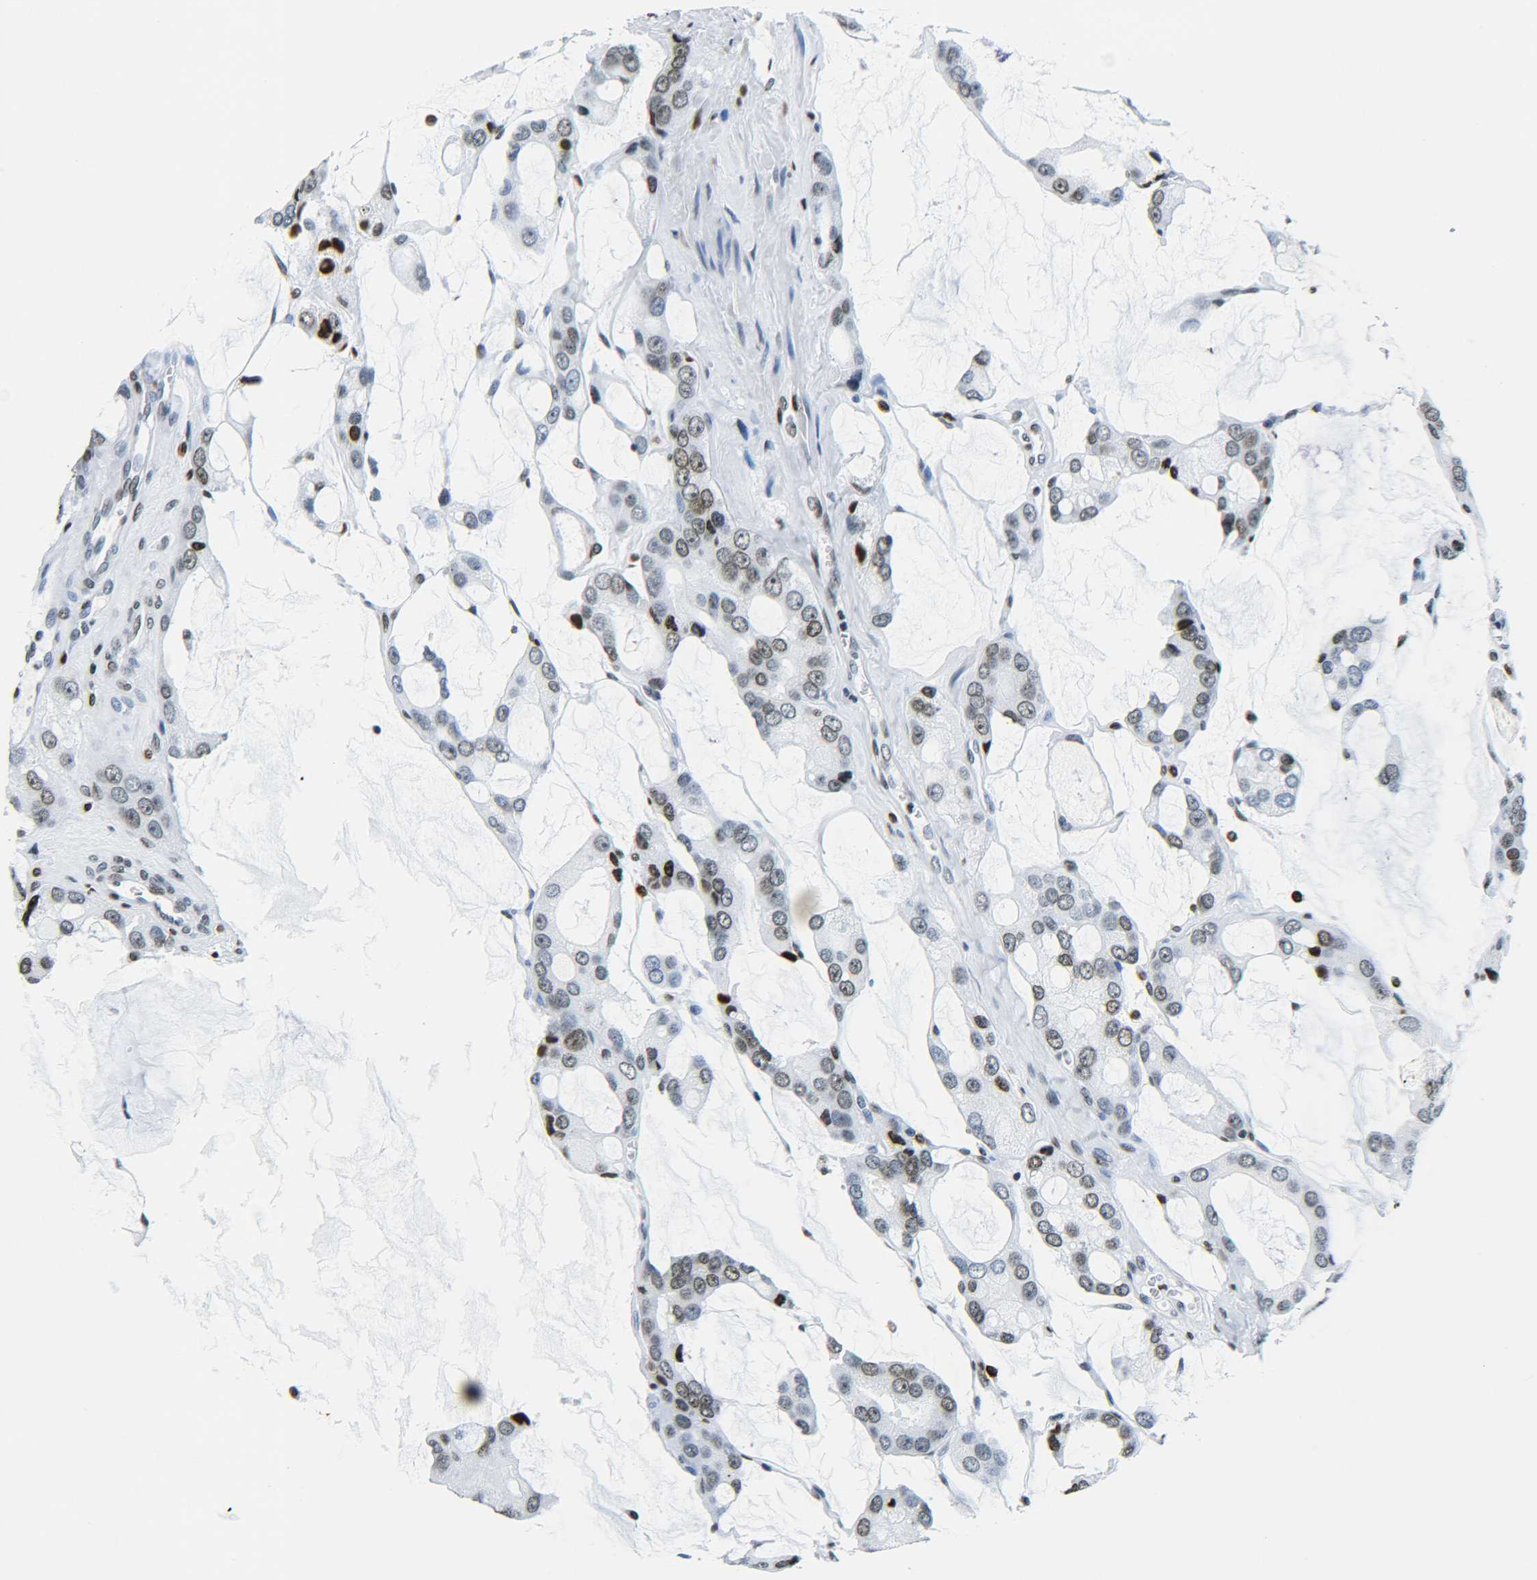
{"staining": {"intensity": "moderate", "quantity": "<25%", "location": "nuclear"}, "tissue": "prostate cancer", "cell_type": "Tumor cells", "image_type": "cancer", "snomed": [{"axis": "morphology", "description": "Adenocarcinoma, High grade"}, {"axis": "topography", "description": "Prostate"}], "caption": "About <25% of tumor cells in prostate high-grade adenocarcinoma show moderate nuclear protein expression as visualized by brown immunohistochemical staining.", "gene": "H2AX", "patient": {"sex": "male", "age": 67}}